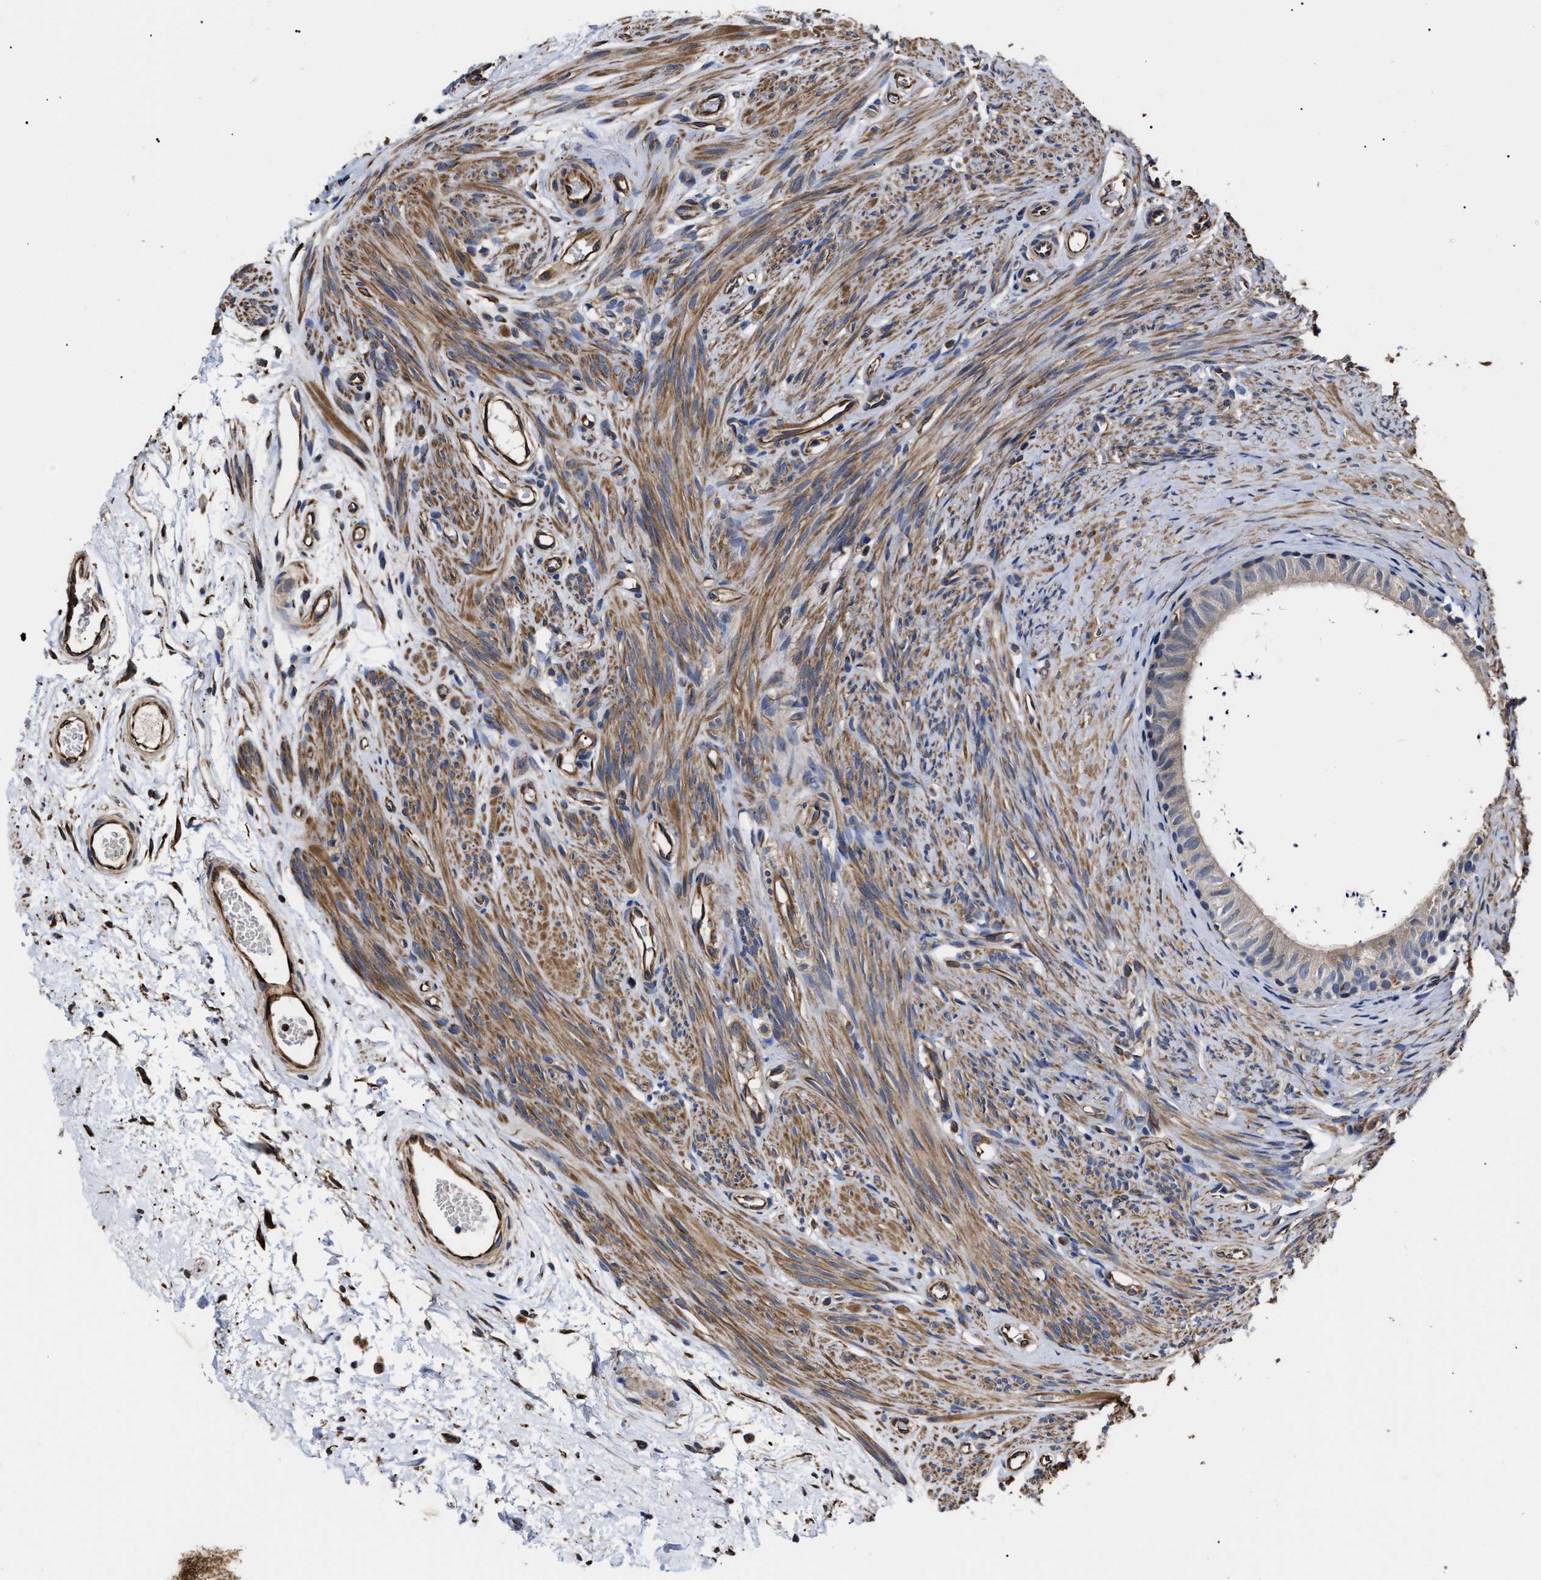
{"staining": {"intensity": "moderate", "quantity": "25%-75%", "location": "cytoplasmic/membranous"}, "tissue": "epididymis", "cell_type": "Glandular cells", "image_type": "normal", "snomed": [{"axis": "morphology", "description": "Normal tissue, NOS"}, {"axis": "topography", "description": "Epididymis"}], "caption": "Immunohistochemistry (IHC) of unremarkable epididymis exhibits medium levels of moderate cytoplasmic/membranous positivity in approximately 25%-75% of glandular cells.", "gene": "TSPAN33", "patient": {"sex": "male", "age": 56}}